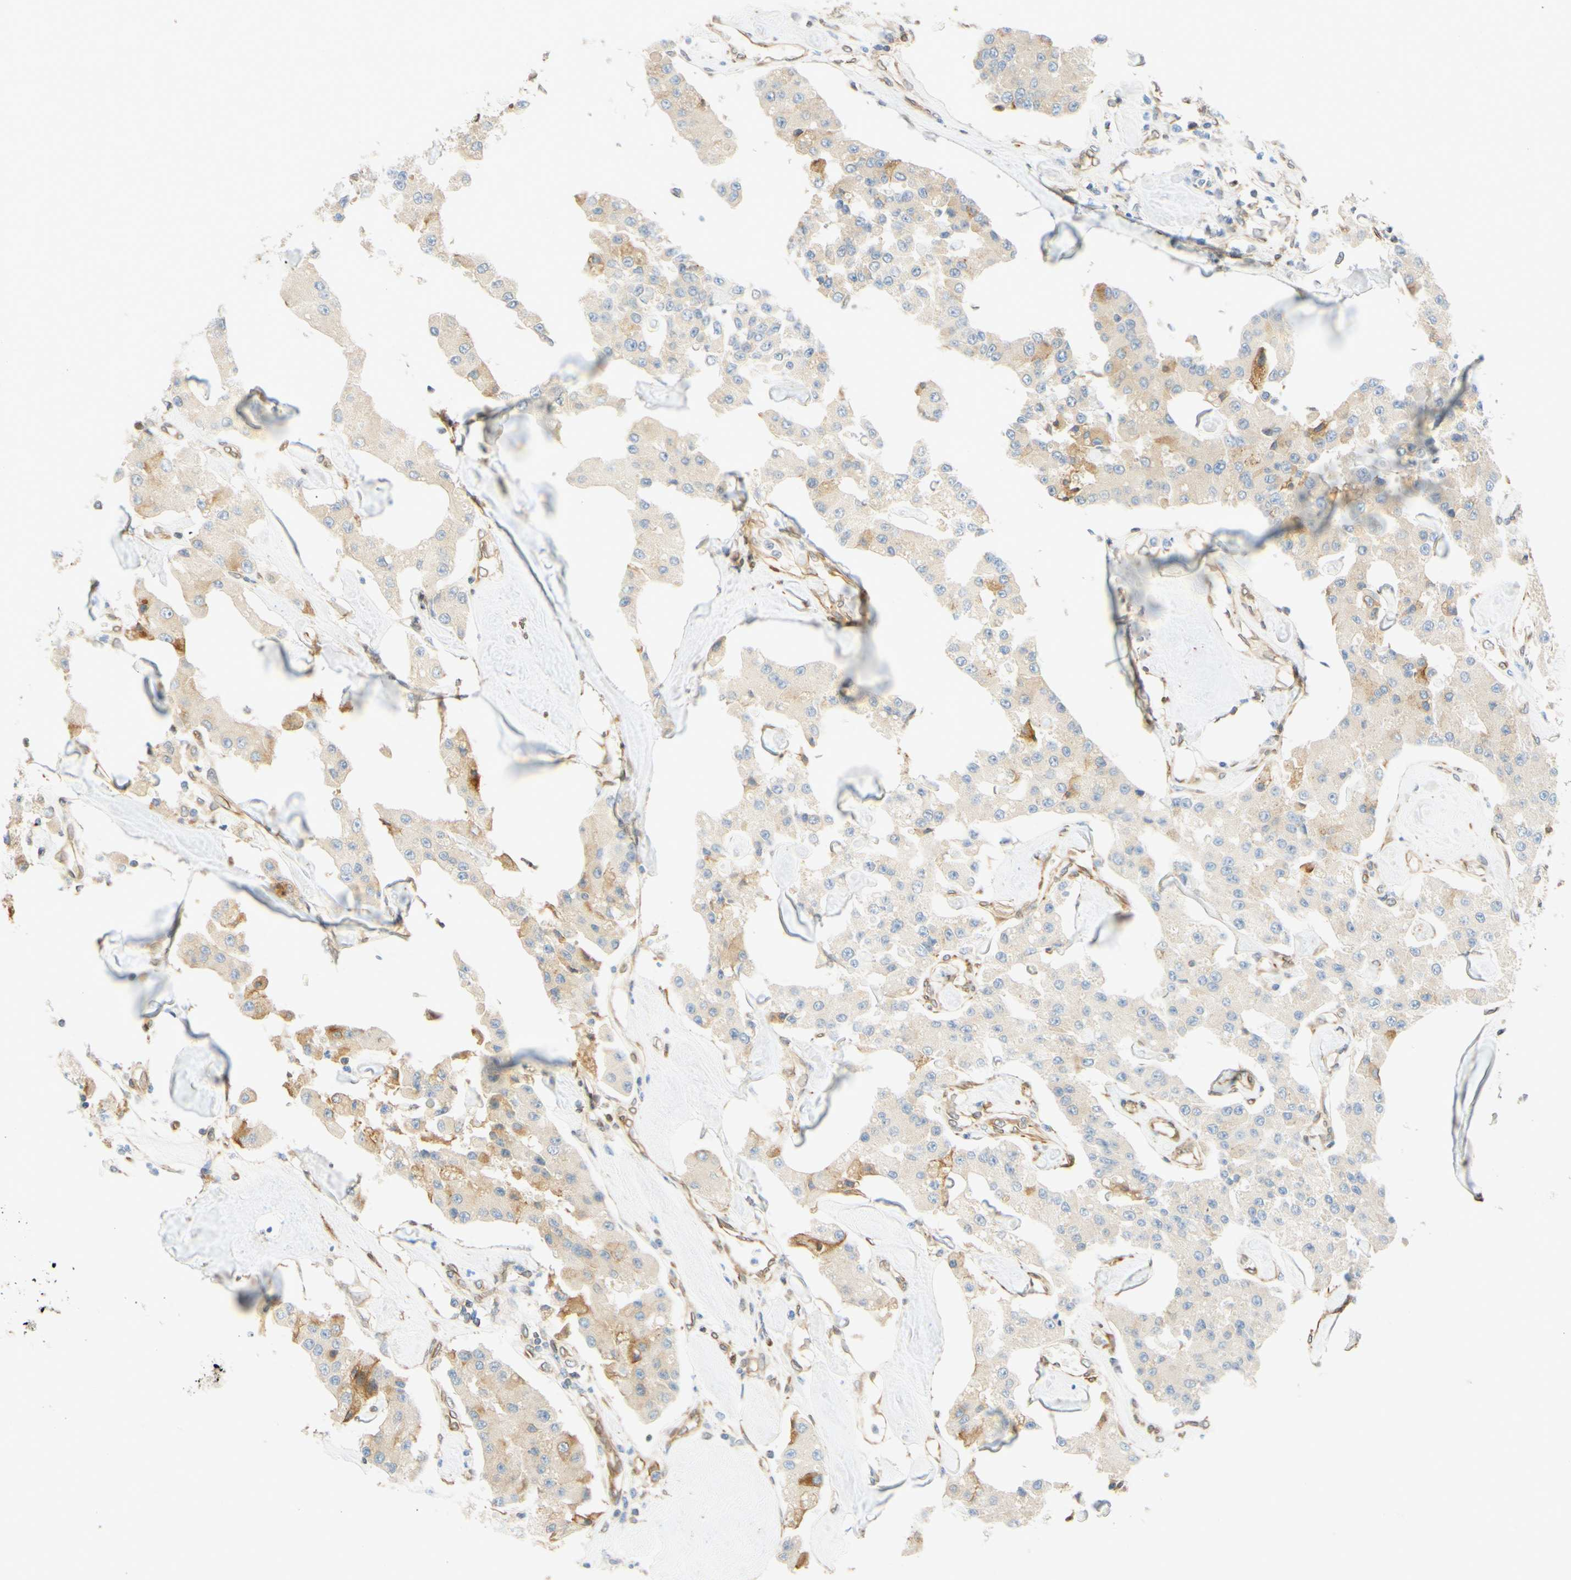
{"staining": {"intensity": "weak", "quantity": "25%-75%", "location": "cytoplasmic/membranous"}, "tissue": "carcinoid", "cell_type": "Tumor cells", "image_type": "cancer", "snomed": [{"axis": "morphology", "description": "Carcinoid, malignant, NOS"}, {"axis": "topography", "description": "Pancreas"}], "caption": "IHC image of carcinoid (malignant) stained for a protein (brown), which exhibits low levels of weak cytoplasmic/membranous positivity in about 25%-75% of tumor cells.", "gene": "ENDOD1", "patient": {"sex": "male", "age": 41}}